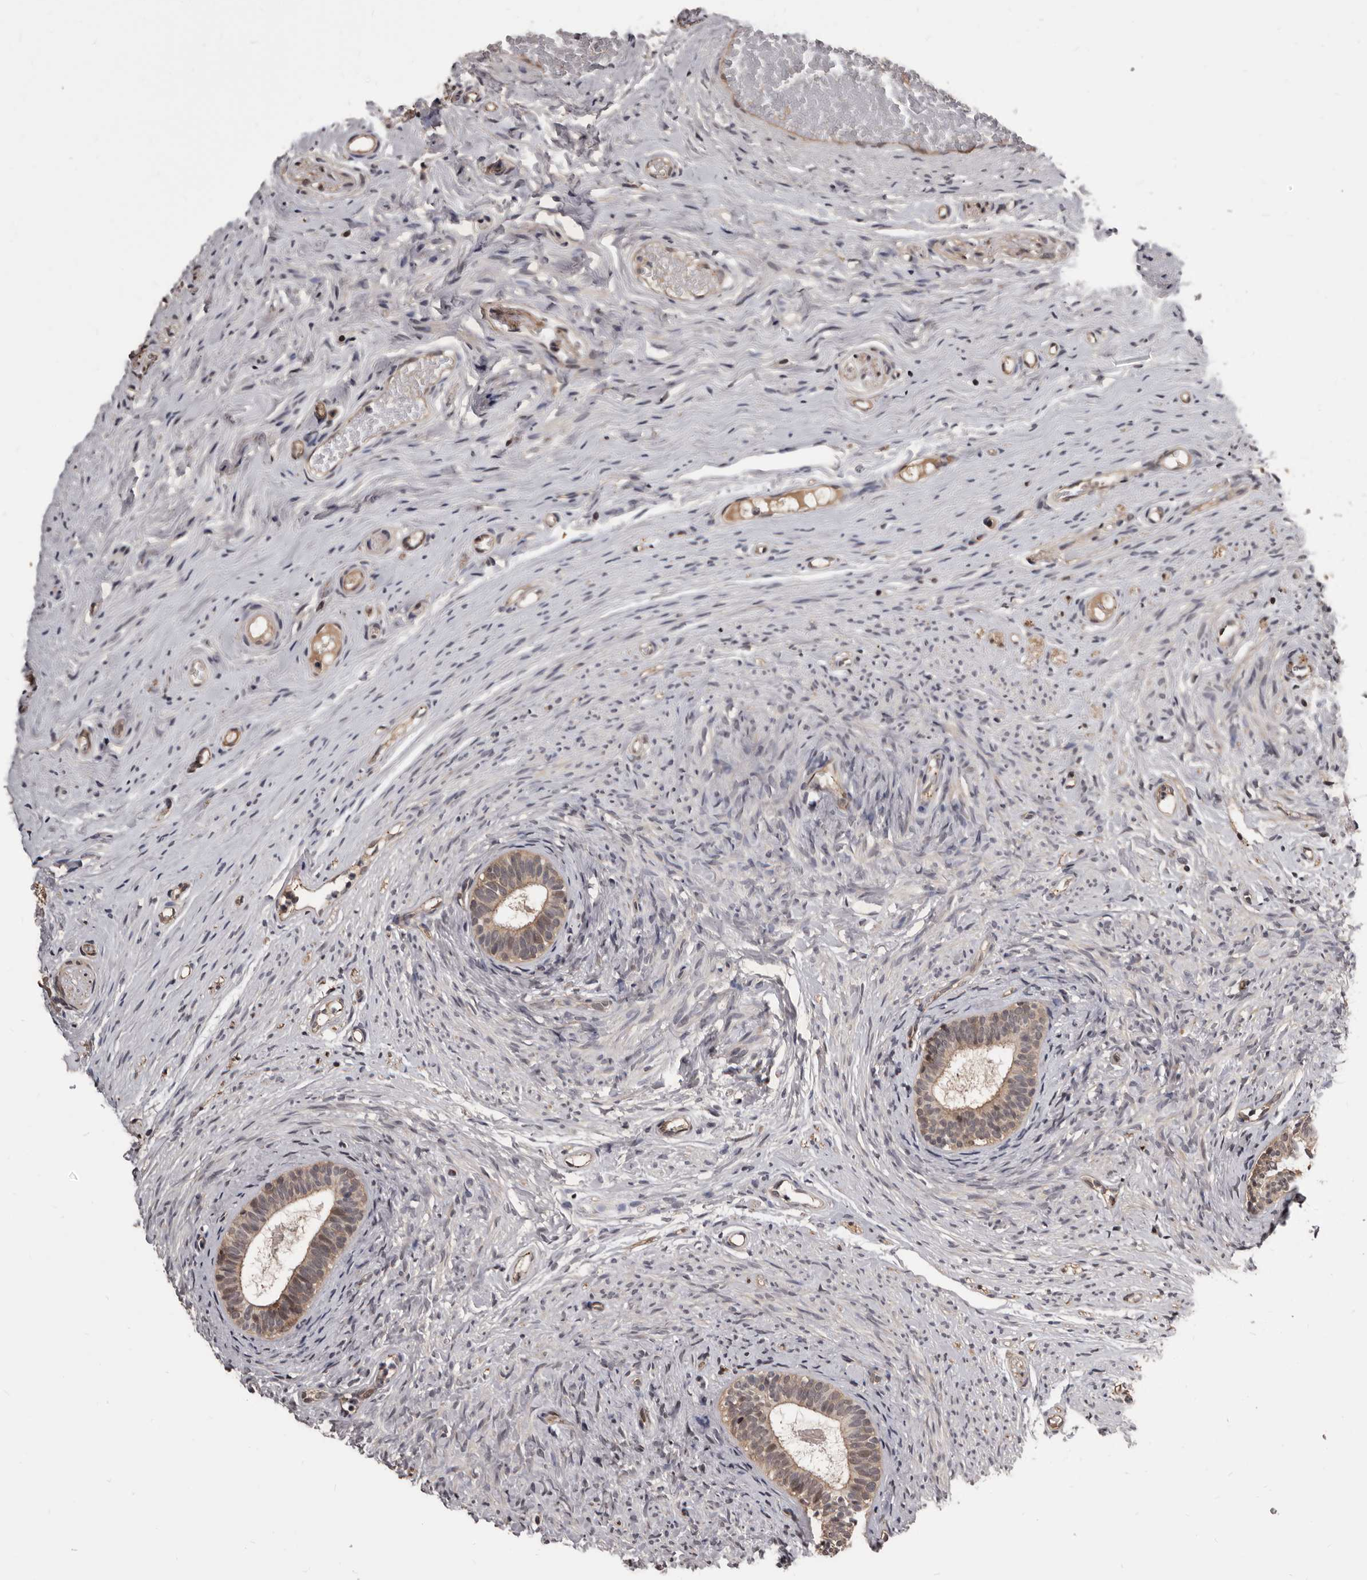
{"staining": {"intensity": "moderate", "quantity": "25%-75%", "location": "cytoplasmic/membranous,nuclear"}, "tissue": "epididymis", "cell_type": "Glandular cells", "image_type": "normal", "snomed": [{"axis": "morphology", "description": "Normal tissue, NOS"}, {"axis": "topography", "description": "Epididymis"}], "caption": "Protein expression analysis of benign epididymis reveals moderate cytoplasmic/membranous,nuclear positivity in about 25%-75% of glandular cells.", "gene": "AHR", "patient": {"sex": "male", "age": 9}}